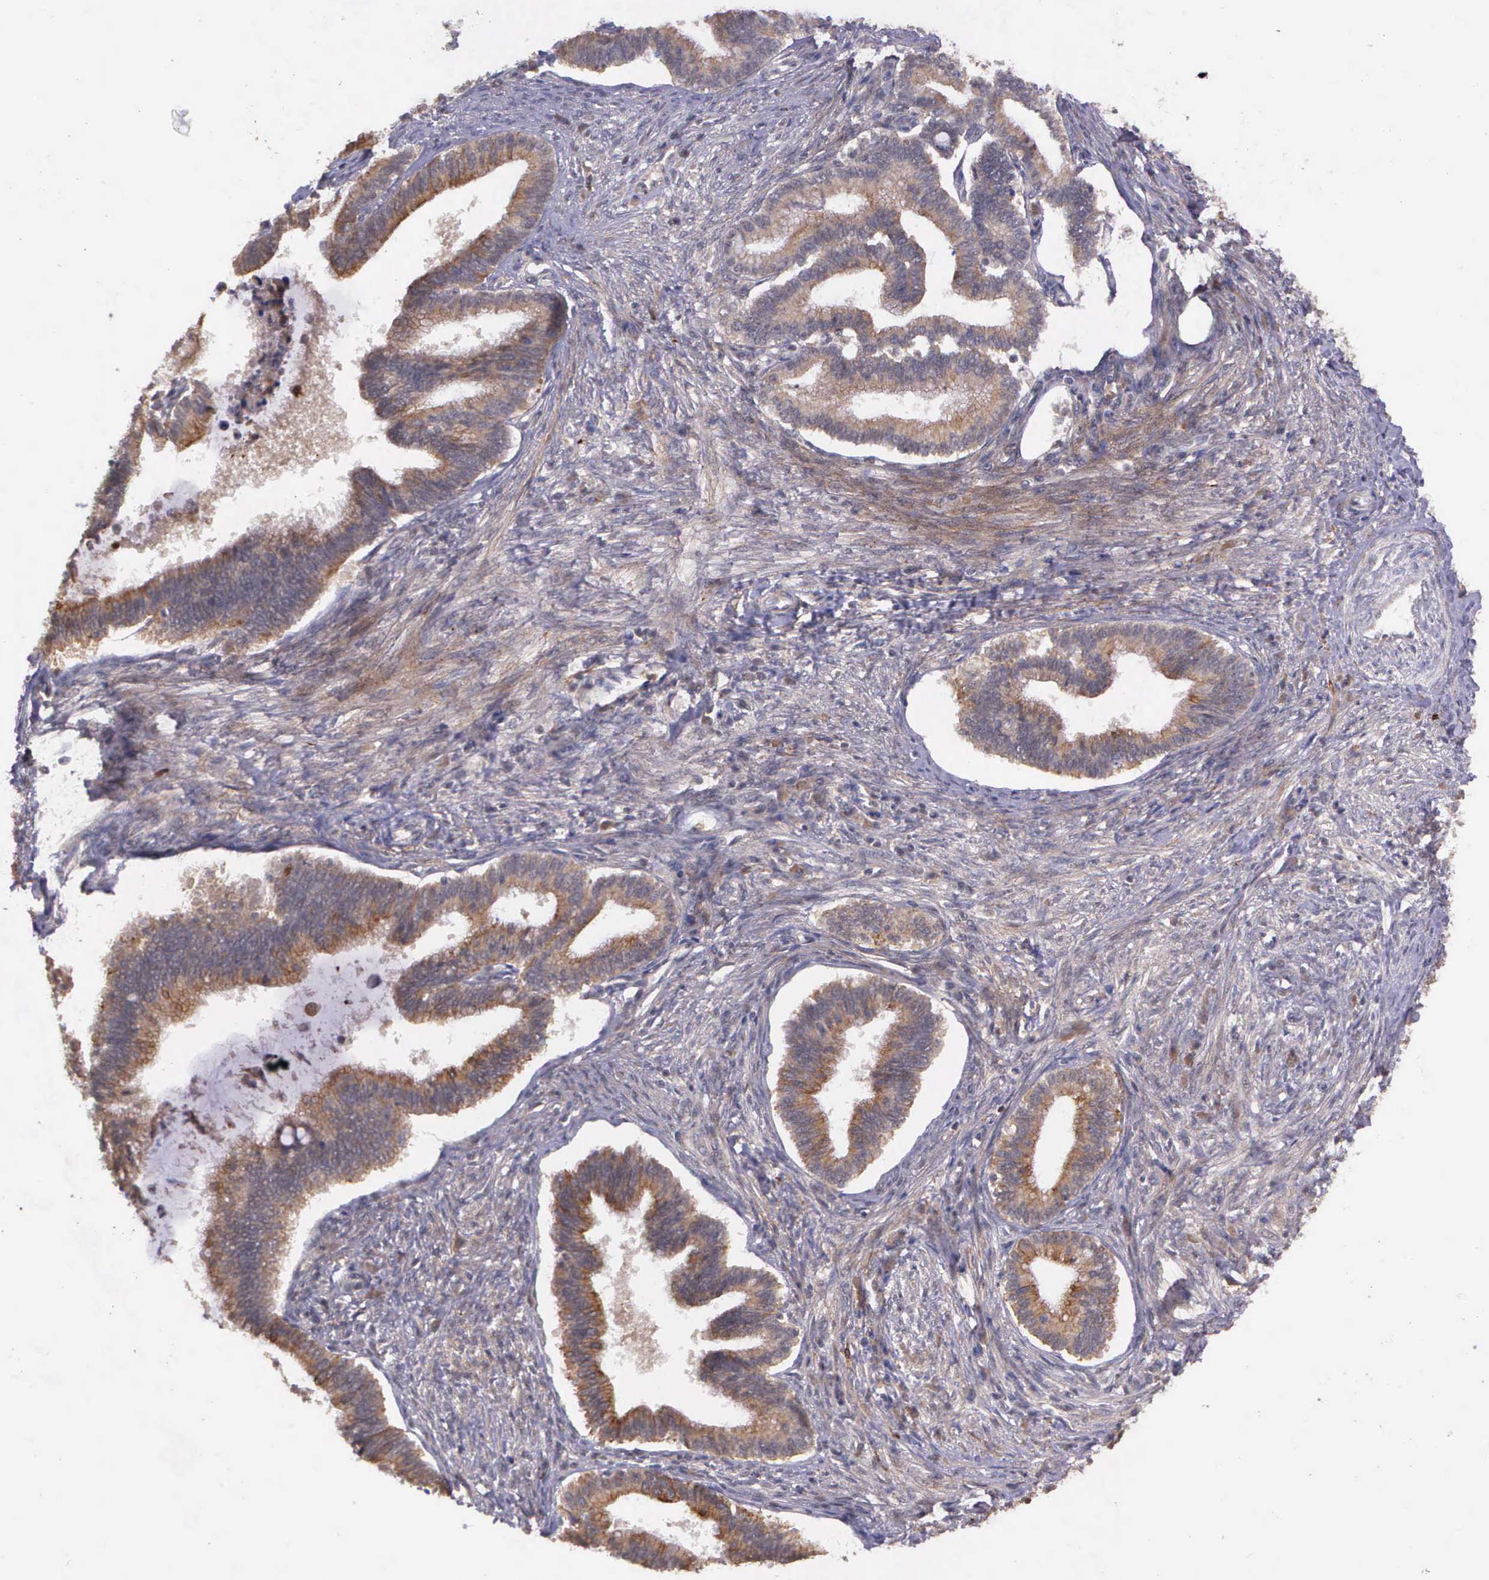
{"staining": {"intensity": "moderate", "quantity": "25%-75%", "location": "cytoplasmic/membranous"}, "tissue": "cervical cancer", "cell_type": "Tumor cells", "image_type": "cancer", "snomed": [{"axis": "morphology", "description": "Adenocarcinoma, NOS"}, {"axis": "topography", "description": "Cervix"}], "caption": "Immunohistochemistry (IHC) photomicrograph of cervical cancer stained for a protein (brown), which demonstrates medium levels of moderate cytoplasmic/membranous staining in about 25%-75% of tumor cells.", "gene": "PRICKLE3", "patient": {"sex": "female", "age": 36}}